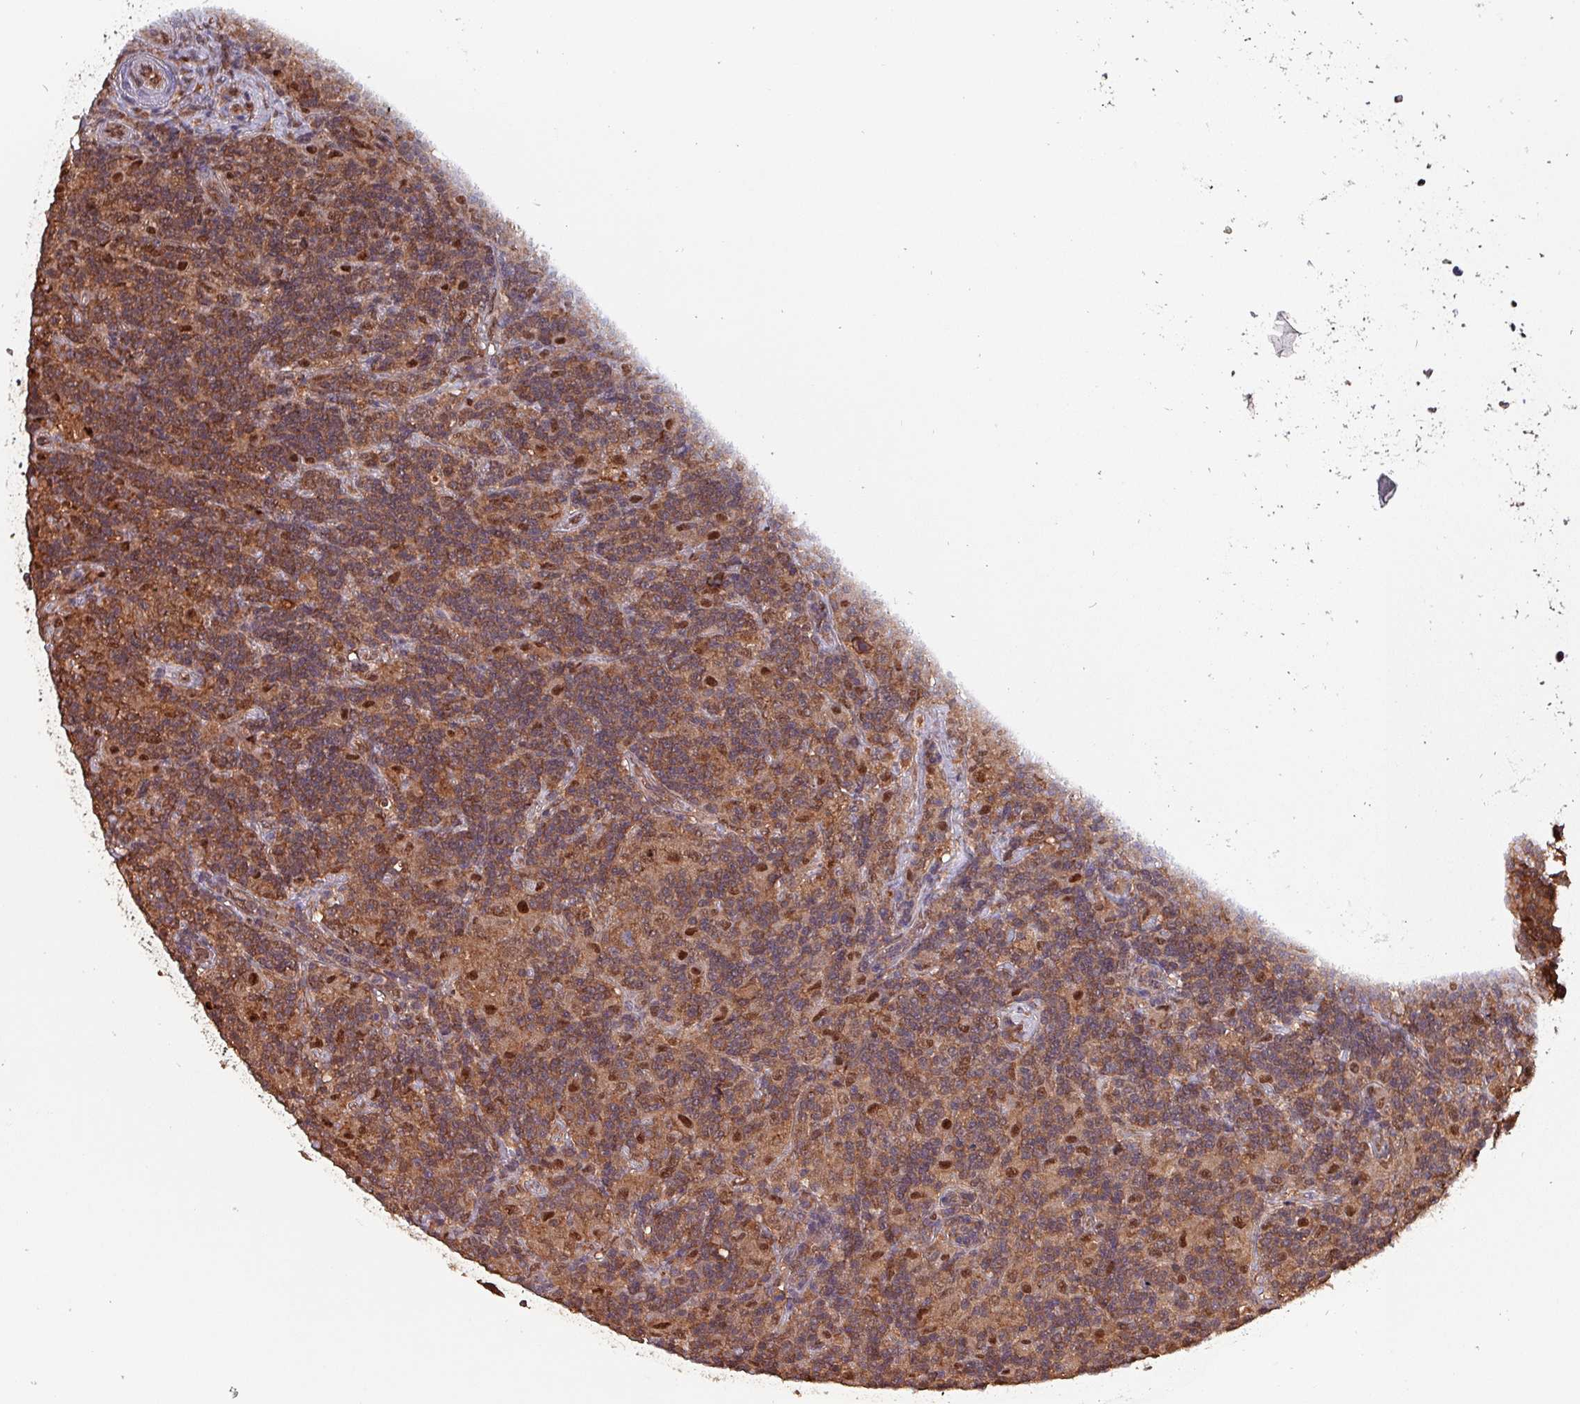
{"staining": {"intensity": "moderate", "quantity": ">75%", "location": "cytoplasmic/membranous,nuclear"}, "tissue": "lymphoma", "cell_type": "Tumor cells", "image_type": "cancer", "snomed": [{"axis": "morphology", "description": "Hodgkin's disease, NOS"}, {"axis": "topography", "description": "Lymph node"}], "caption": "The photomicrograph displays immunohistochemical staining of lymphoma. There is moderate cytoplasmic/membranous and nuclear expression is appreciated in approximately >75% of tumor cells. The protein of interest is shown in brown color, while the nuclei are stained blue.", "gene": "PSMB8", "patient": {"sex": "male", "age": 70}}